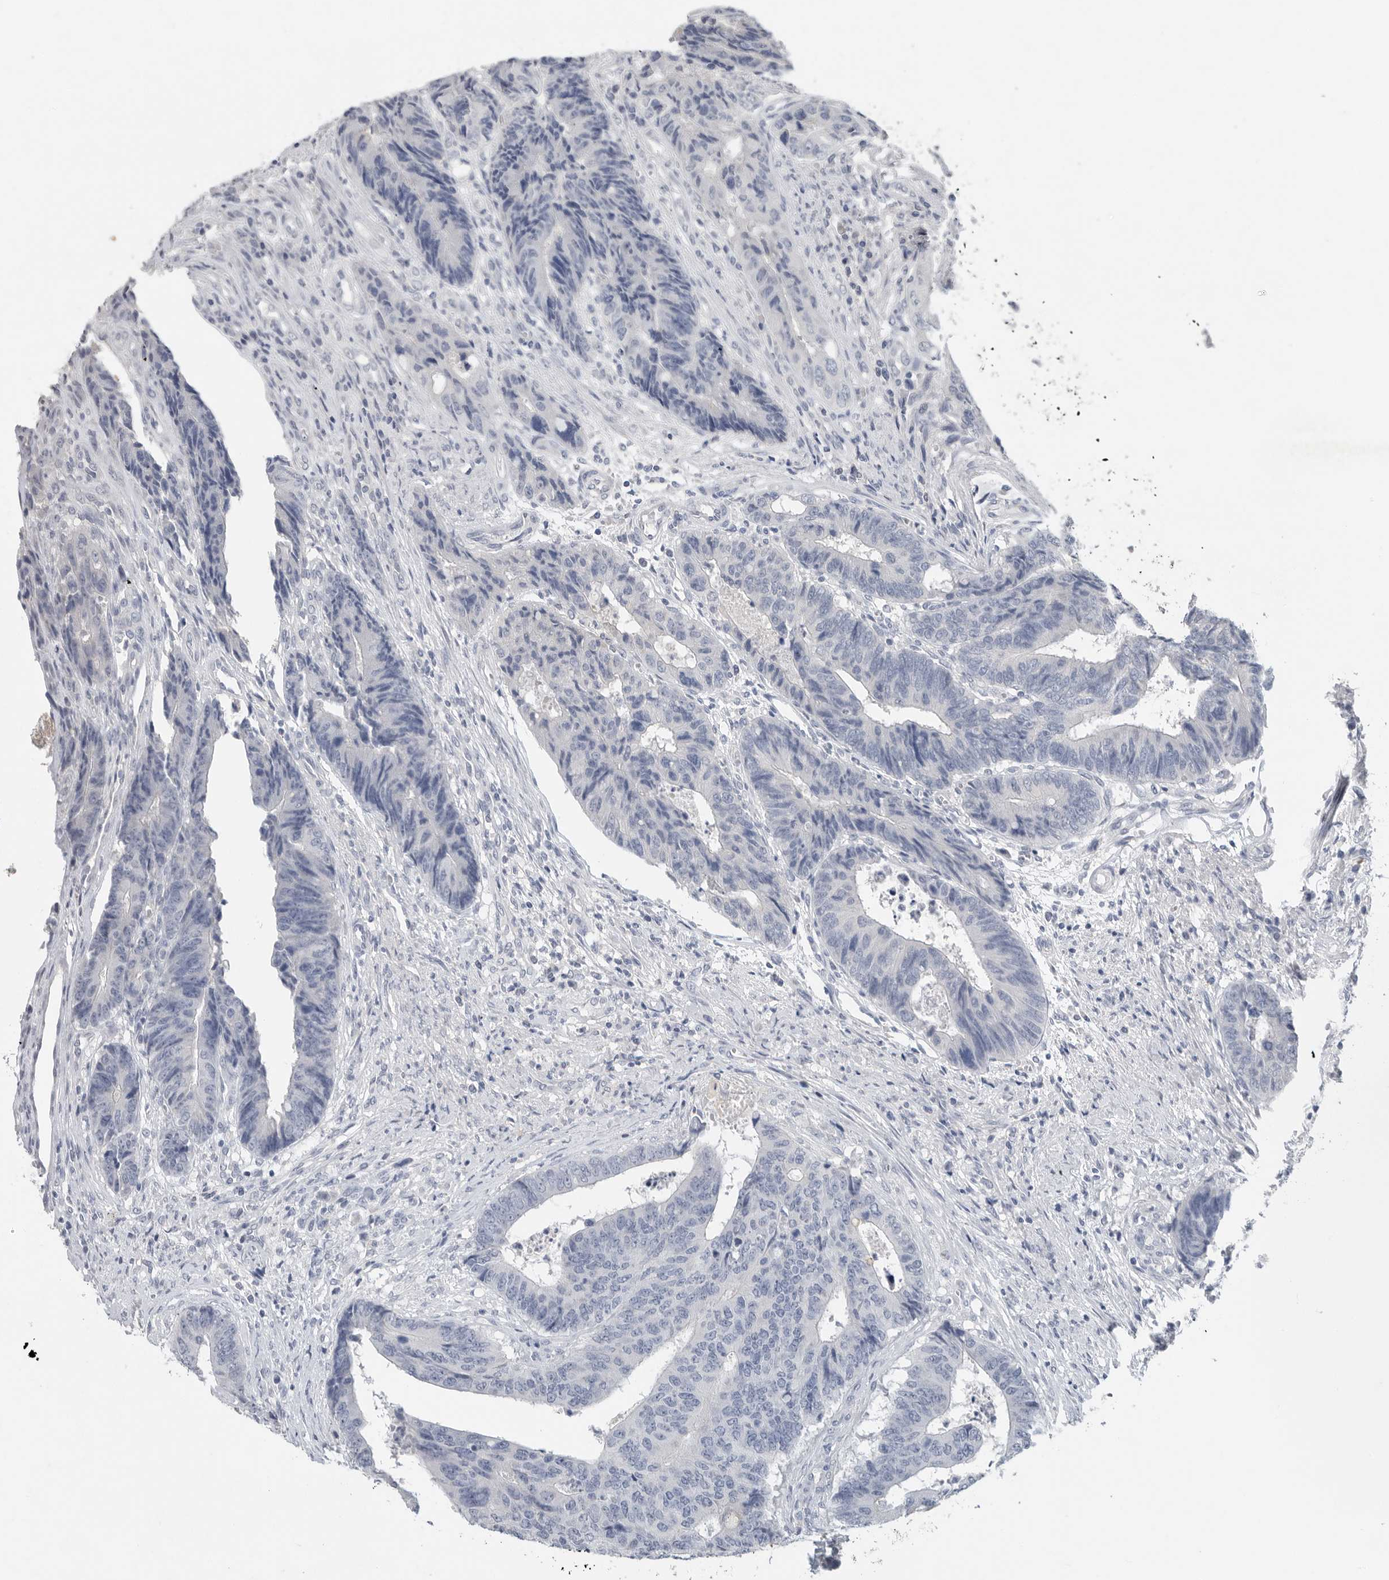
{"staining": {"intensity": "negative", "quantity": "none", "location": "none"}, "tissue": "colorectal cancer", "cell_type": "Tumor cells", "image_type": "cancer", "snomed": [{"axis": "morphology", "description": "Adenocarcinoma, NOS"}, {"axis": "topography", "description": "Rectum"}], "caption": "There is no significant positivity in tumor cells of colorectal cancer (adenocarcinoma).", "gene": "REG4", "patient": {"sex": "male", "age": 84}}